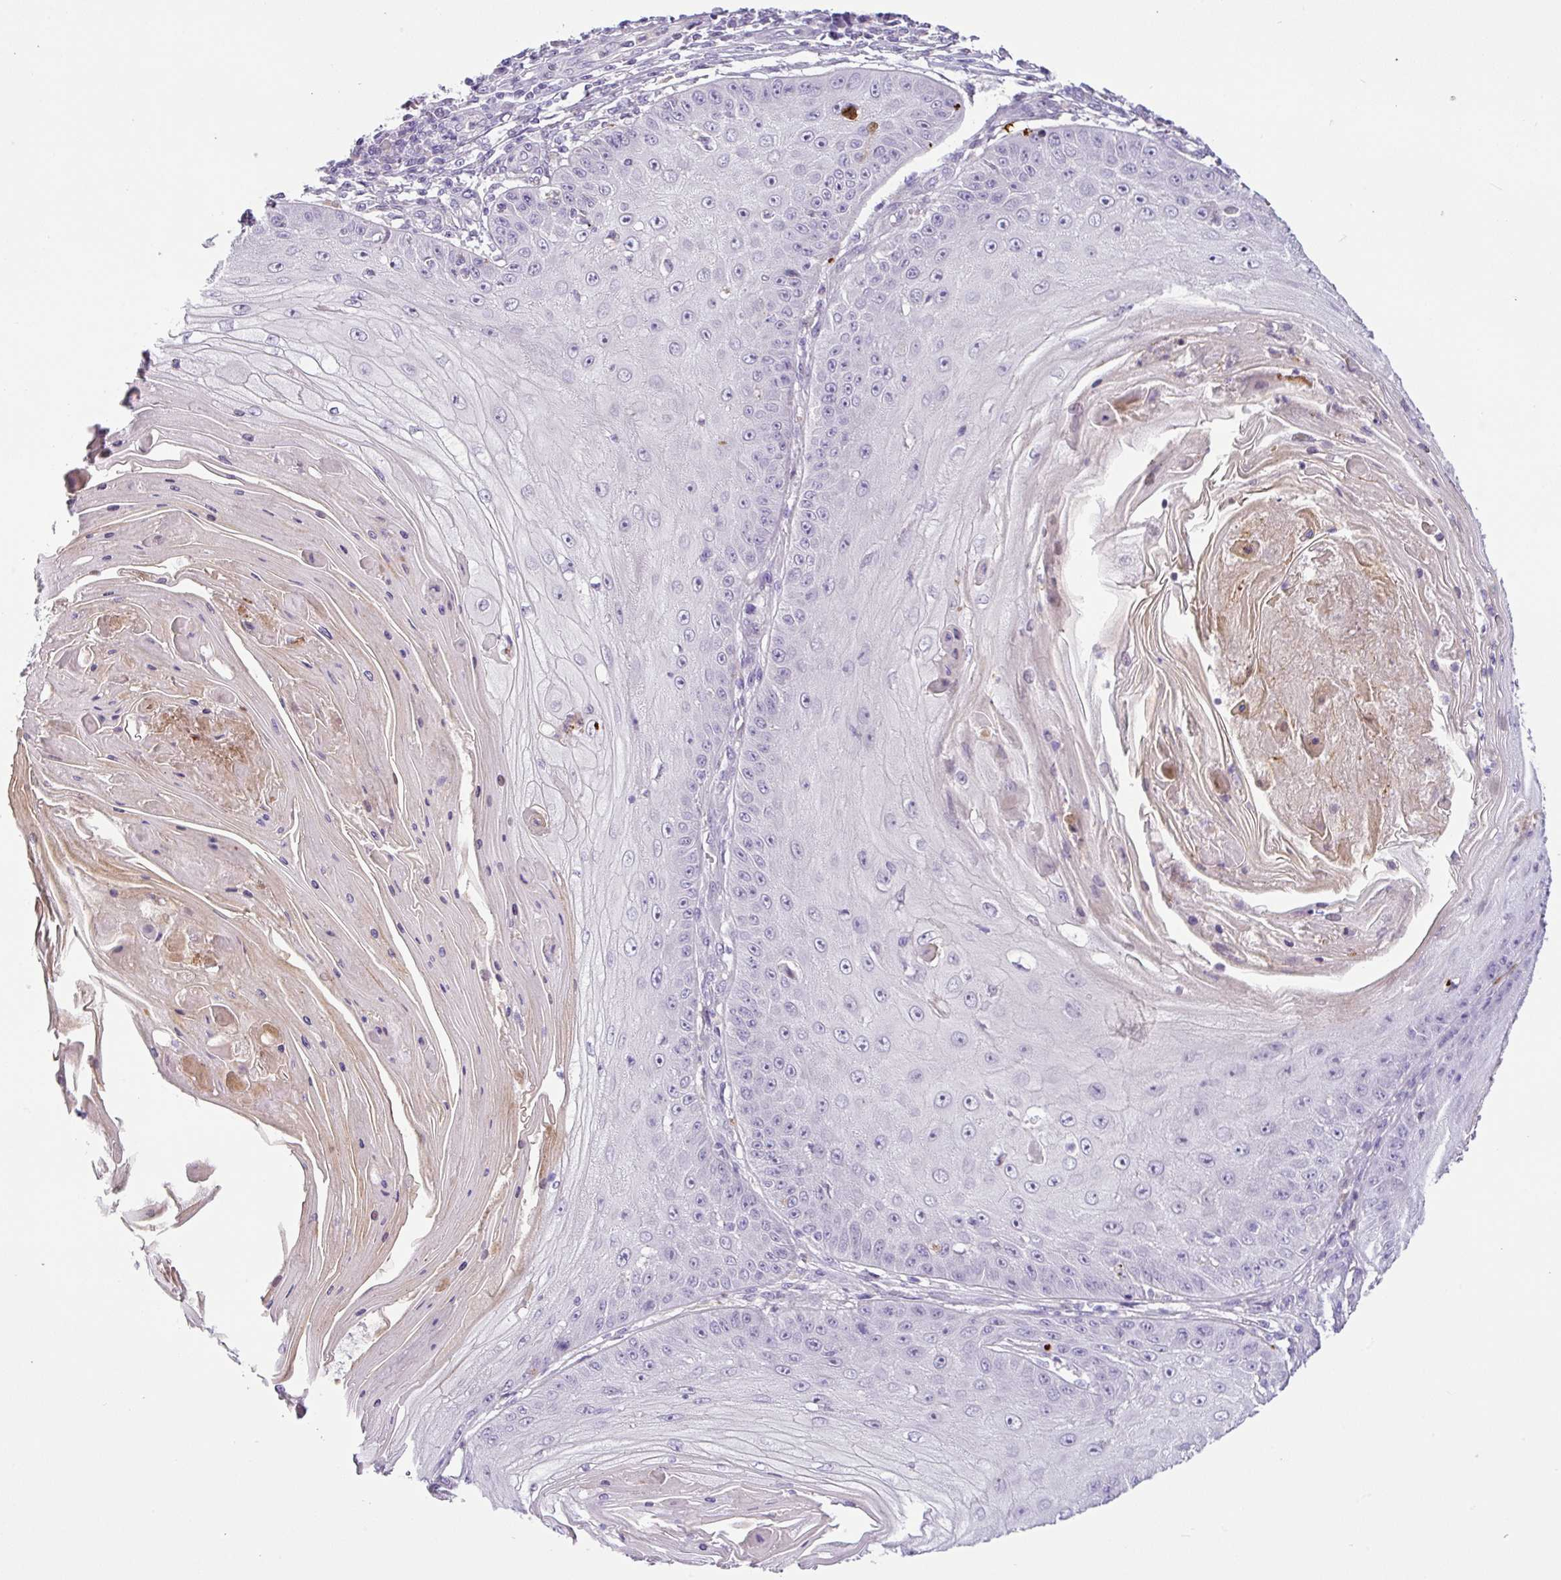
{"staining": {"intensity": "negative", "quantity": "none", "location": "none"}, "tissue": "skin cancer", "cell_type": "Tumor cells", "image_type": "cancer", "snomed": [{"axis": "morphology", "description": "Squamous cell carcinoma, NOS"}, {"axis": "topography", "description": "Skin"}], "caption": "A high-resolution micrograph shows immunohistochemistry staining of squamous cell carcinoma (skin), which displays no significant expression in tumor cells. Brightfield microscopy of immunohistochemistry (IHC) stained with DAB (brown) and hematoxylin (blue), captured at high magnification.", "gene": "HMCN2", "patient": {"sex": "male", "age": 70}}